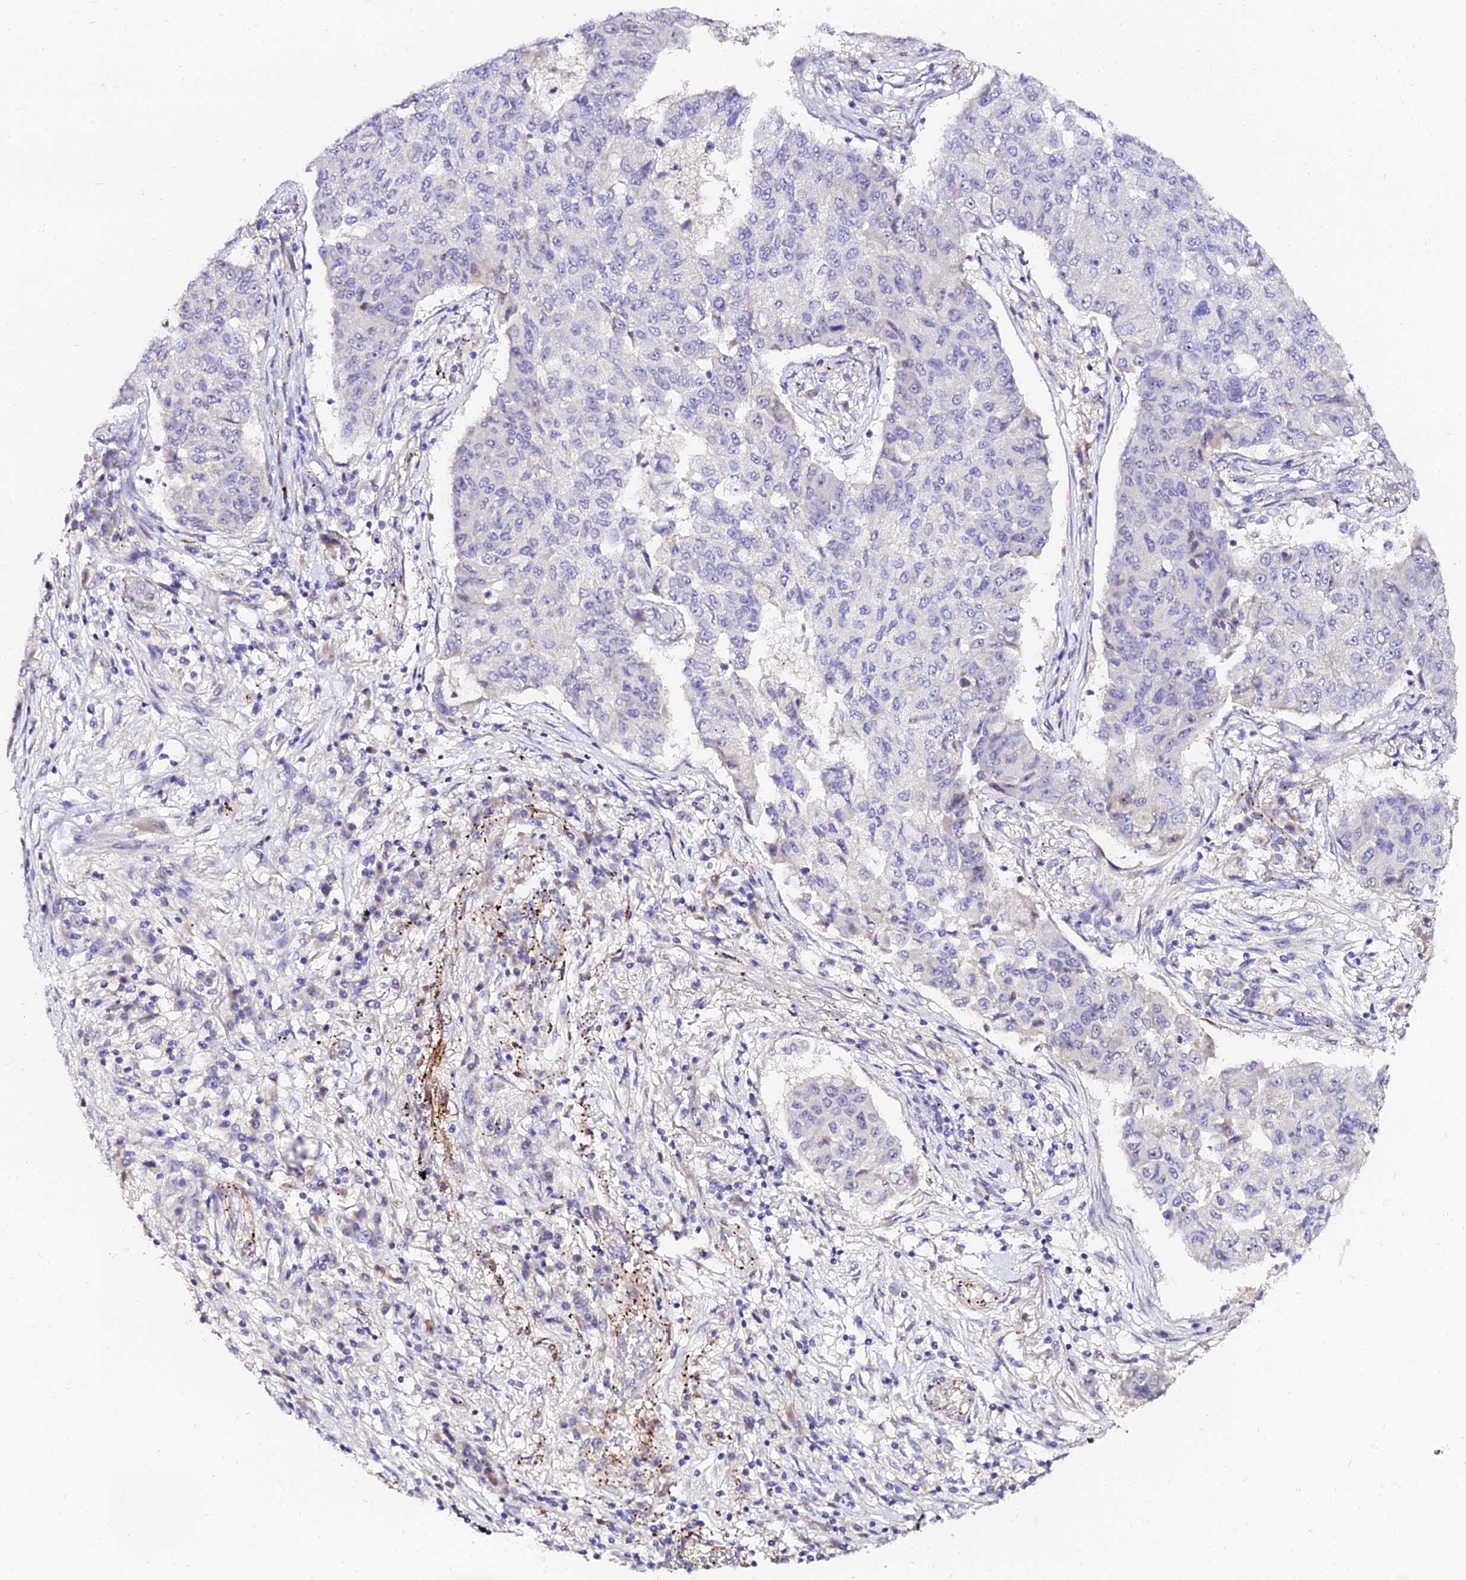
{"staining": {"intensity": "negative", "quantity": "none", "location": "none"}, "tissue": "lung cancer", "cell_type": "Tumor cells", "image_type": "cancer", "snomed": [{"axis": "morphology", "description": "Squamous cell carcinoma, NOS"}, {"axis": "topography", "description": "Lung"}], "caption": "The micrograph reveals no staining of tumor cells in squamous cell carcinoma (lung). (Immunohistochemistry, brightfield microscopy, high magnification).", "gene": "ALDH3B2", "patient": {"sex": "male", "age": 74}}